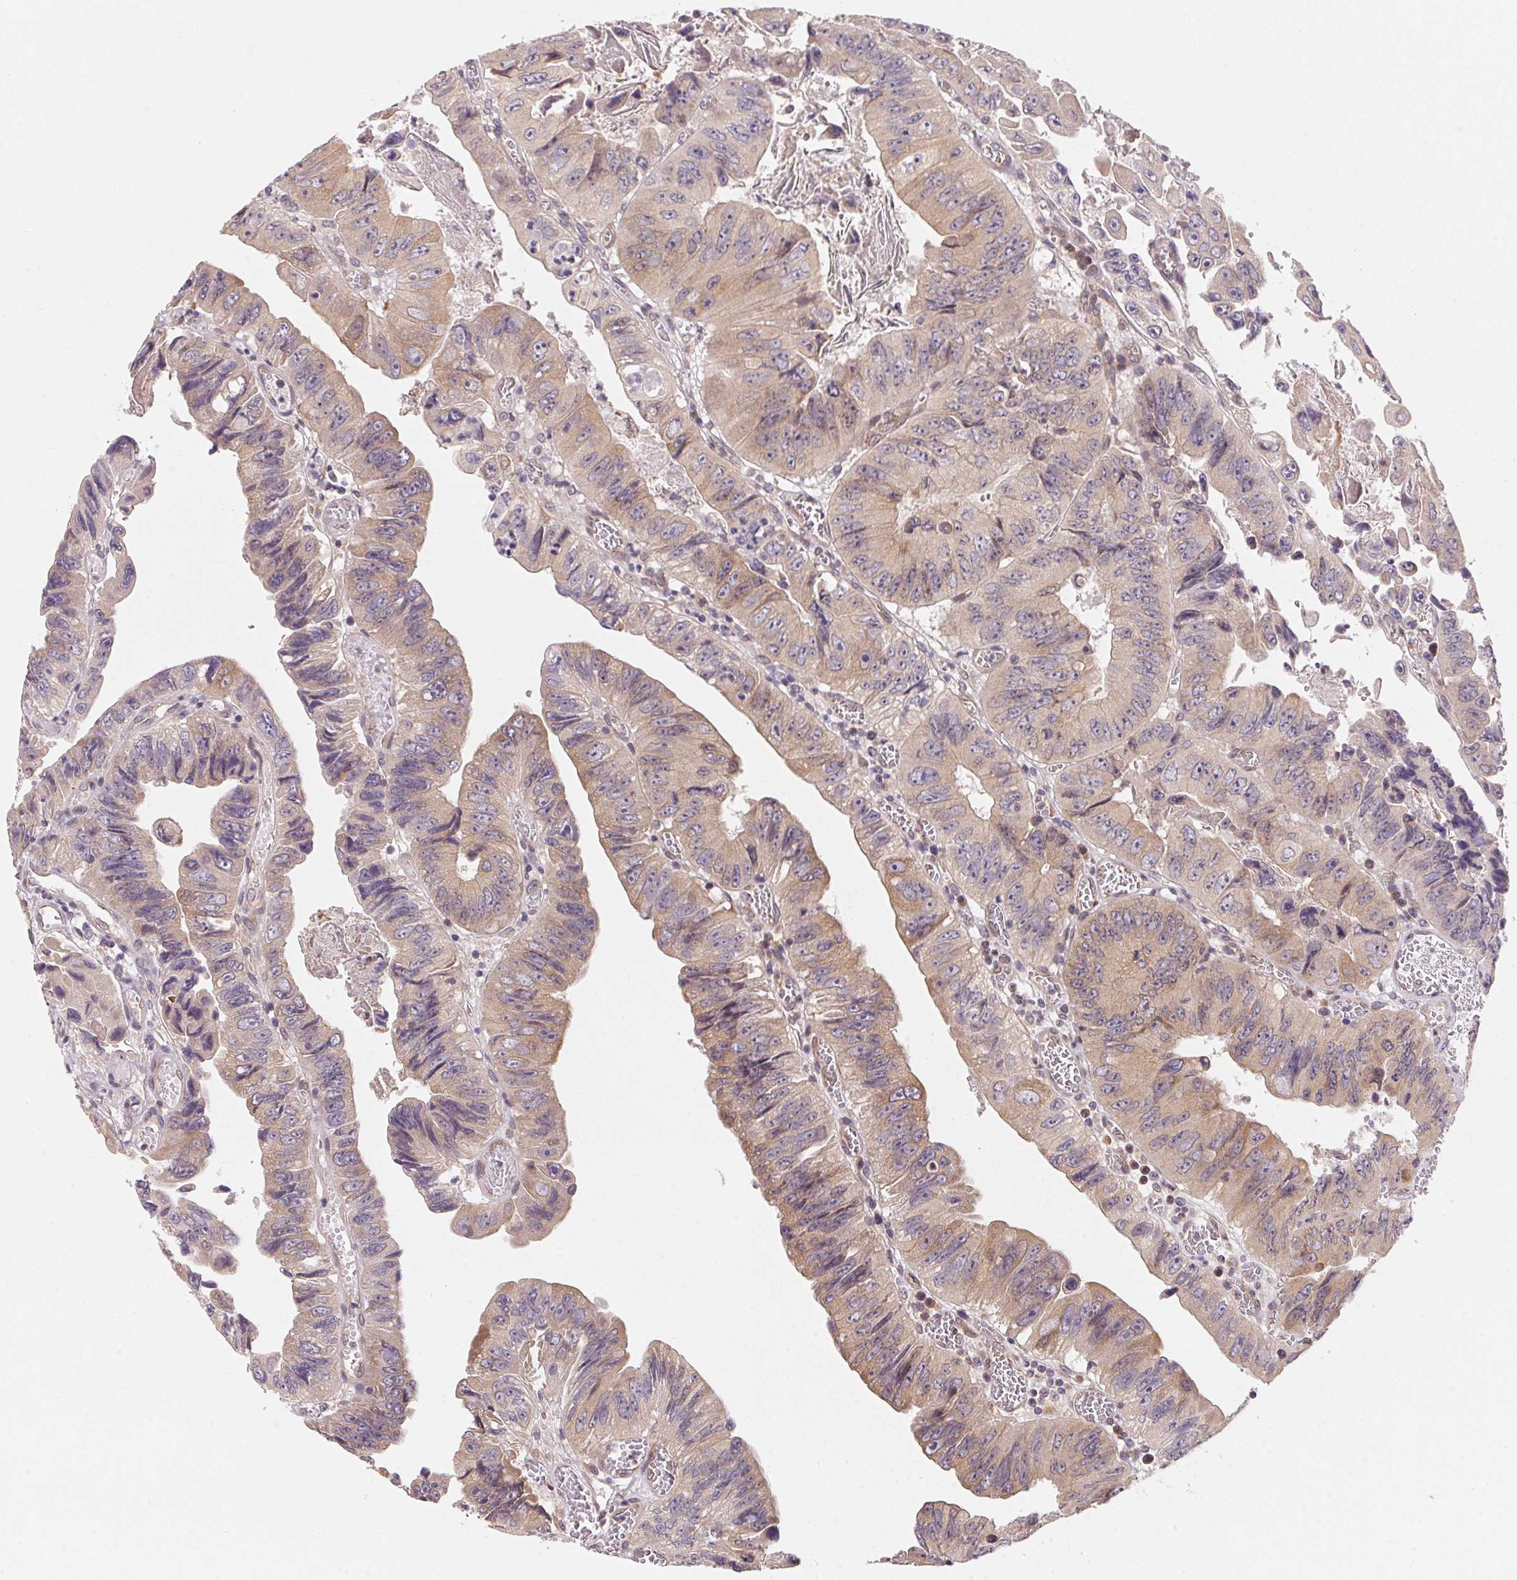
{"staining": {"intensity": "weak", "quantity": ">75%", "location": "cytoplasmic/membranous"}, "tissue": "colorectal cancer", "cell_type": "Tumor cells", "image_type": "cancer", "snomed": [{"axis": "morphology", "description": "Adenocarcinoma, NOS"}, {"axis": "topography", "description": "Colon"}], "caption": "Adenocarcinoma (colorectal) stained for a protein (brown) displays weak cytoplasmic/membranous positive staining in about >75% of tumor cells.", "gene": "EI24", "patient": {"sex": "female", "age": 84}}